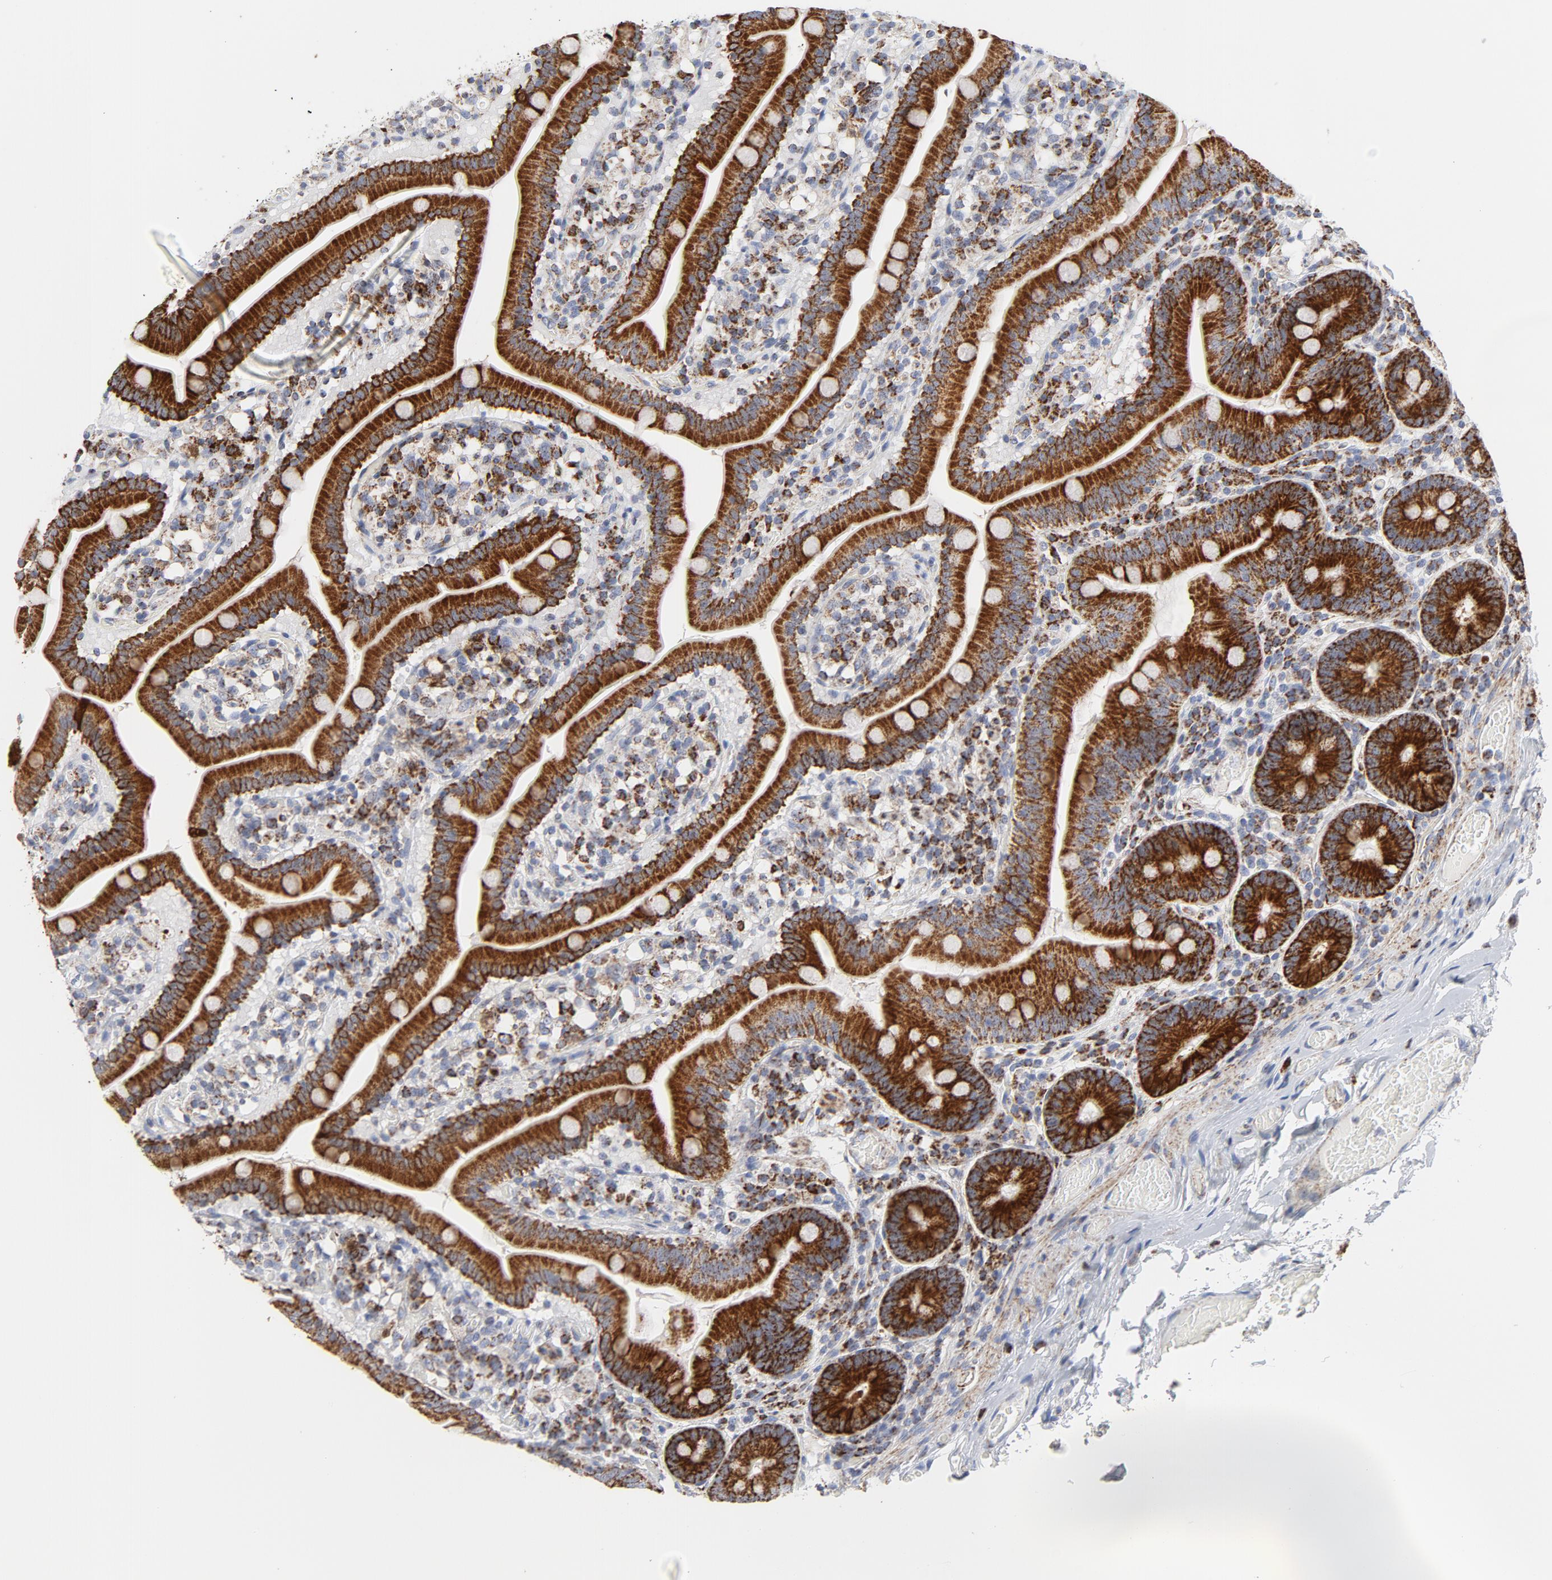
{"staining": {"intensity": "strong", "quantity": ">75%", "location": "cytoplasmic/membranous"}, "tissue": "duodenum", "cell_type": "Glandular cells", "image_type": "normal", "snomed": [{"axis": "morphology", "description": "Normal tissue, NOS"}, {"axis": "topography", "description": "Duodenum"}], "caption": "Immunohistochemistry (IHC) (DAB) staining of benign human duodenum exhibits strong cytoplasmic/membranous protein expression in approximately >75% of glandular cells.", "gene": "CYCS", "patient": {"sex": "male", "age": 66}}